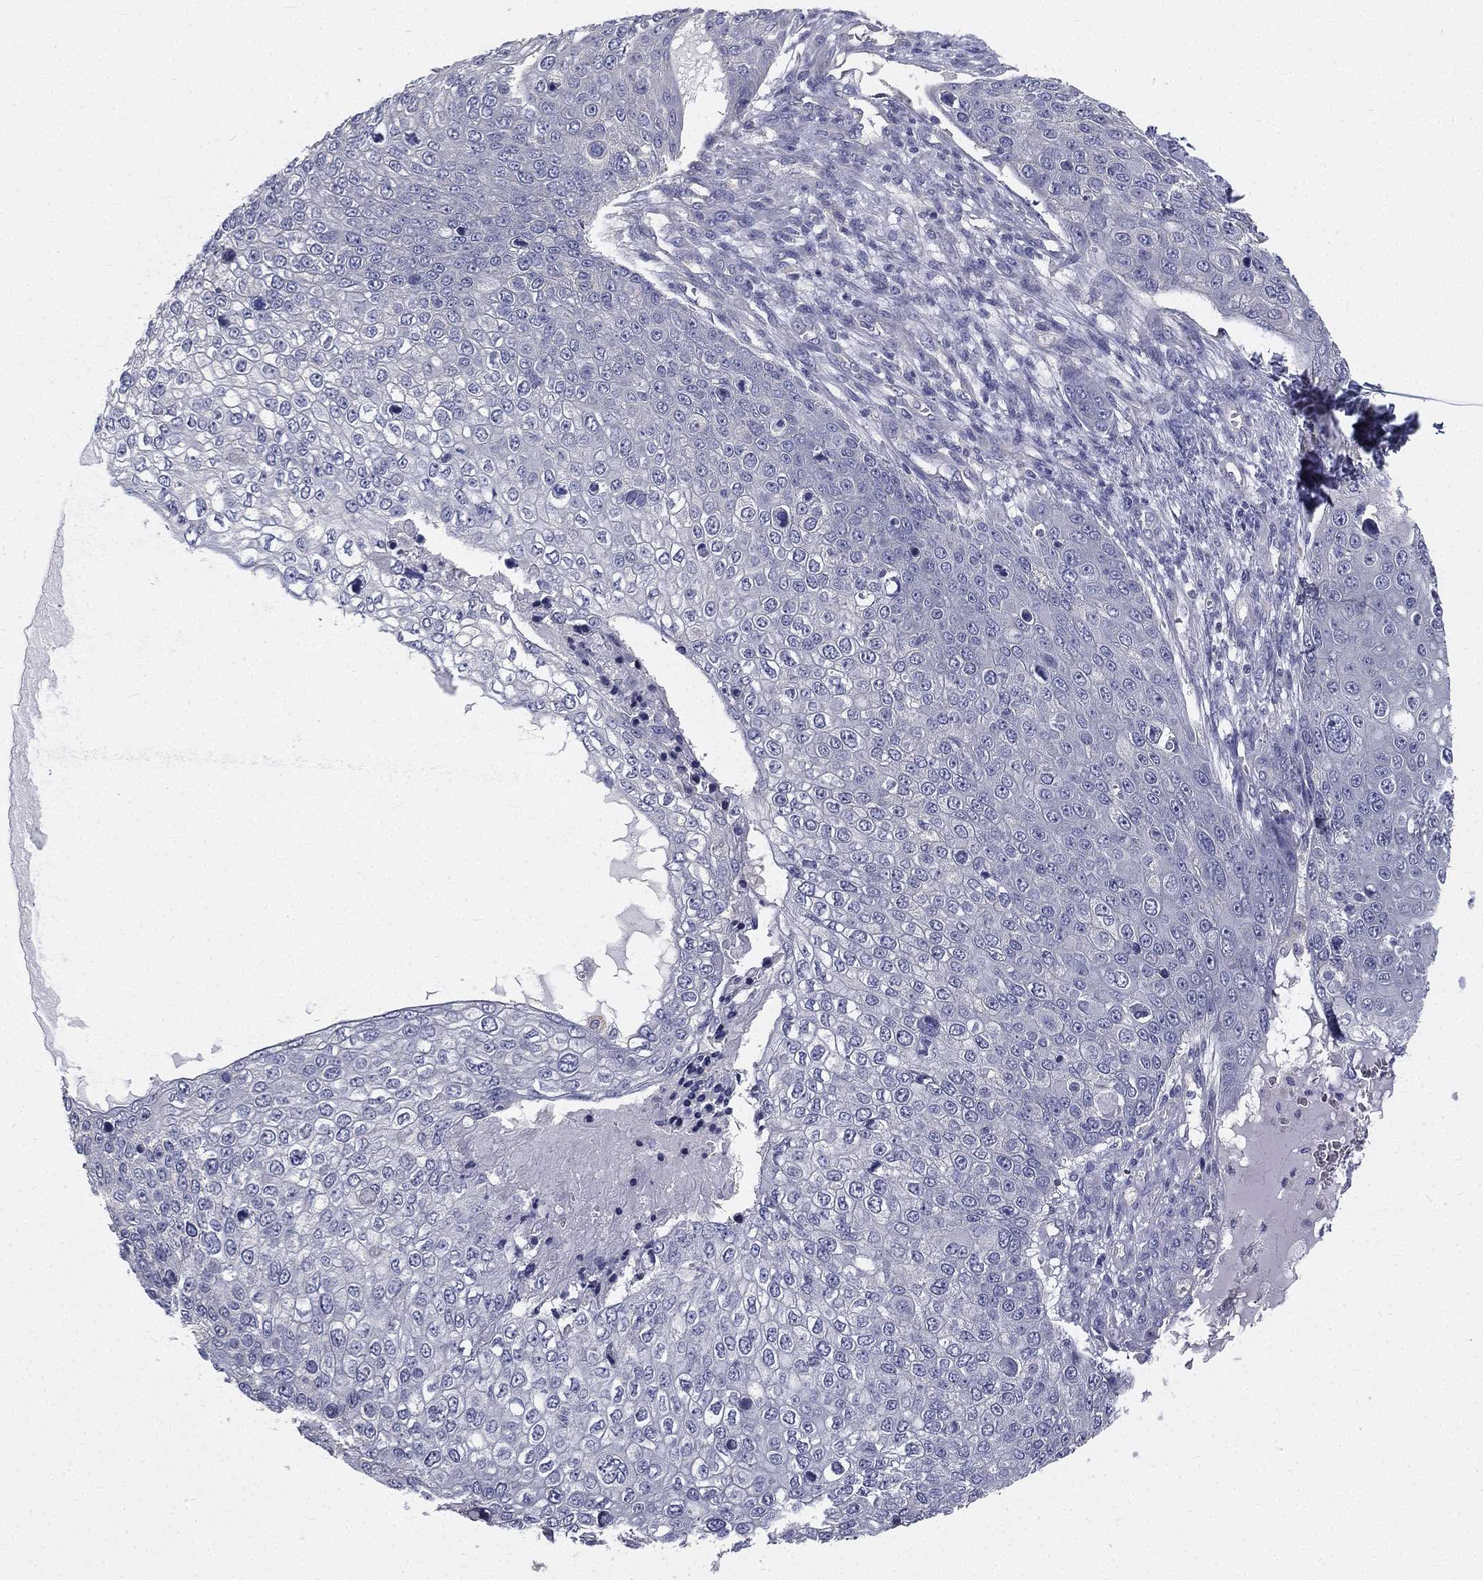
{"staining": {"intensity": "negative", "quantity": "none", "location": "none"}, "tissue": "skin cancer", "cell_type": "Tumor cells", "image_type": "cancer", "snomed": [{"axis": "morphology", "description": "Squamous cell carcinoma, NOS"}, {"axis": "topography", "description": "Skin"}], "caption": "High power microscopy histopathology image of an IHC photomicrograph of squamous cell carcinoma (skin), revealing no significant positivity in tumor cells. (Stains: DAB (3,3'-diaminobenzidine) immunohistochemistry with hematoxylin counter stain, Microscopy: brightfield microscopy at high magnification).", "gene": "MUC13", "patient": {"sex": "male", "age": 71}}